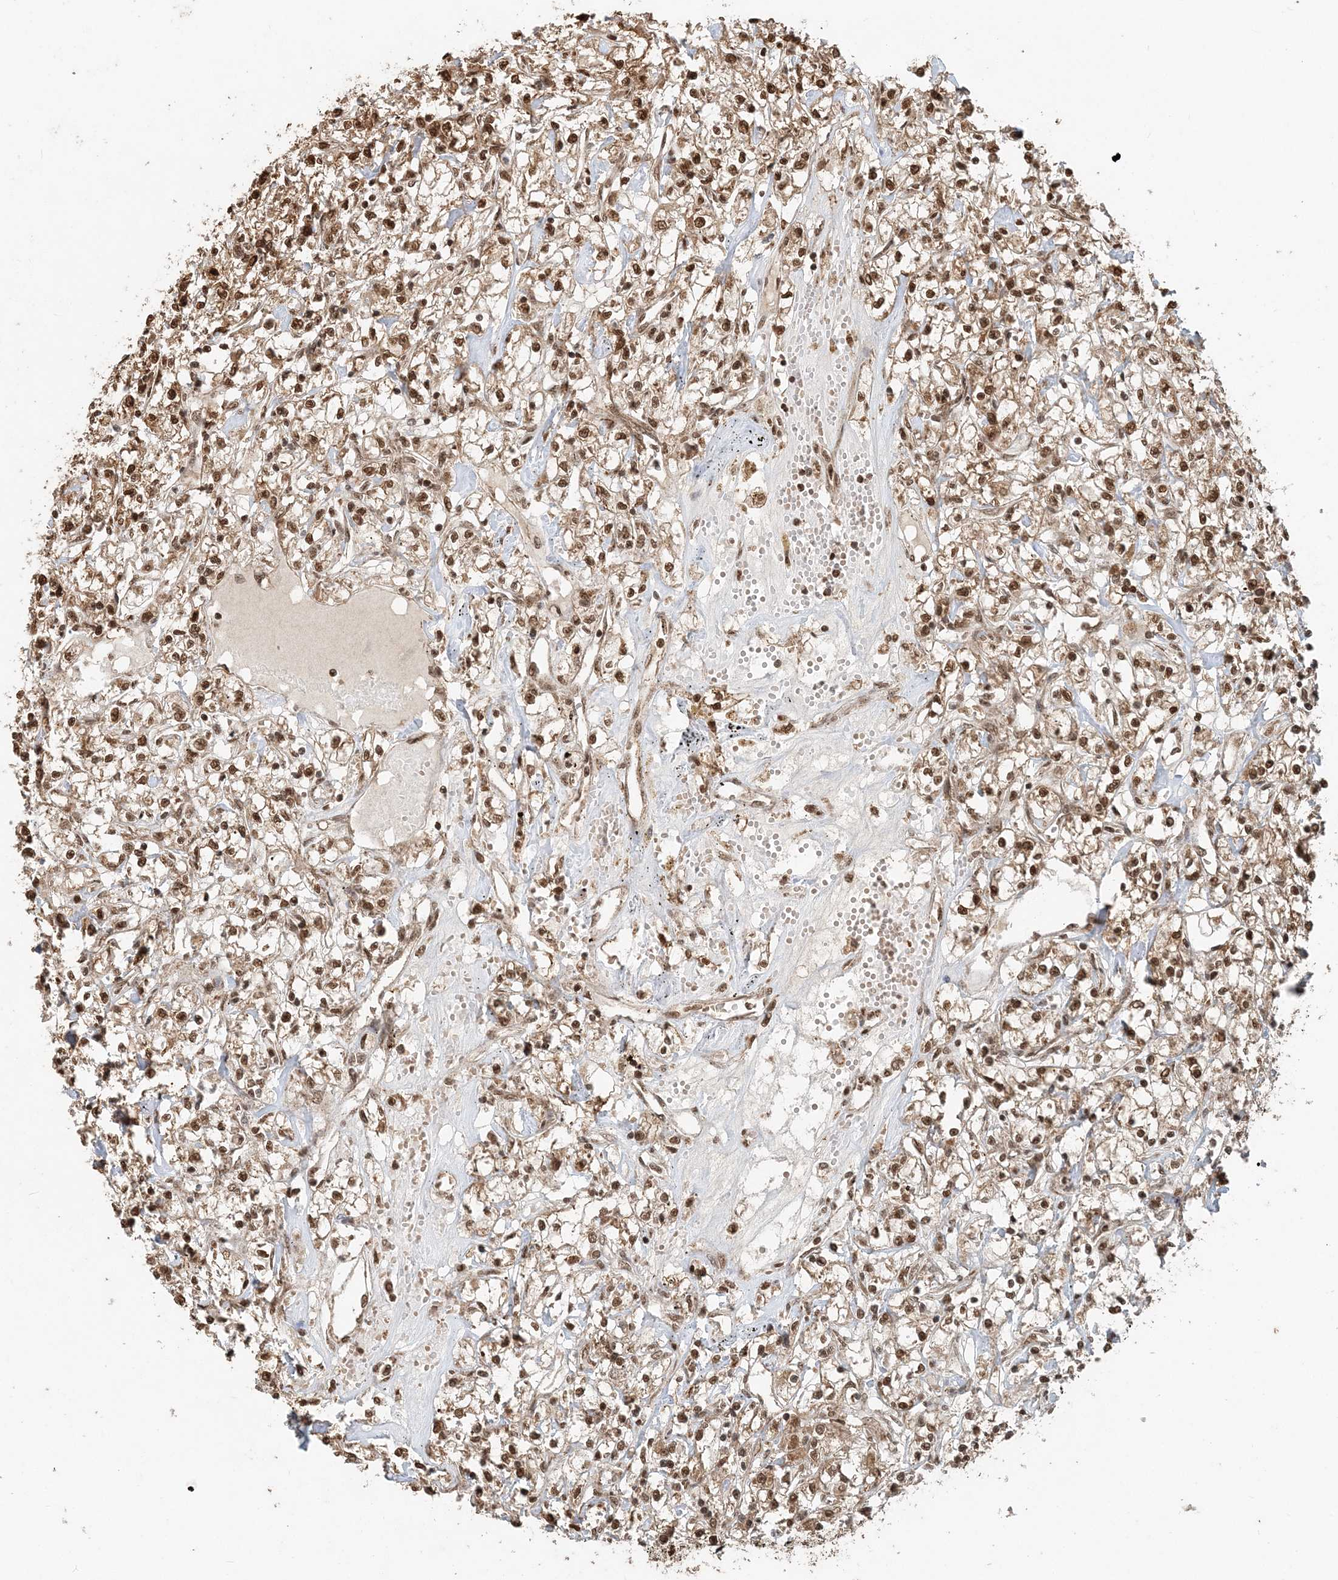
{"staining": {"intensity": "moderate", "quantity": ">75%", "location": "cytoplasmic/membranous,nuclear"}, "tissue": "renal cancer", "cell_type": "Tumor cells", "image_type": "cancer", "snomed": [{"axis": "morphology", "description": "Adenocarcinoma, NOS"}, {"axis": "topography", "description": "Kidney"}], "caption": "Moderate cytoplasmic/membranous and nuclear protein positivity is identified in approximately >75% of tumor cells in renal cancer (adenocarcinoma).", "gene": "ARHGAP35", "patient": {"sex": "female", "age": 59}}